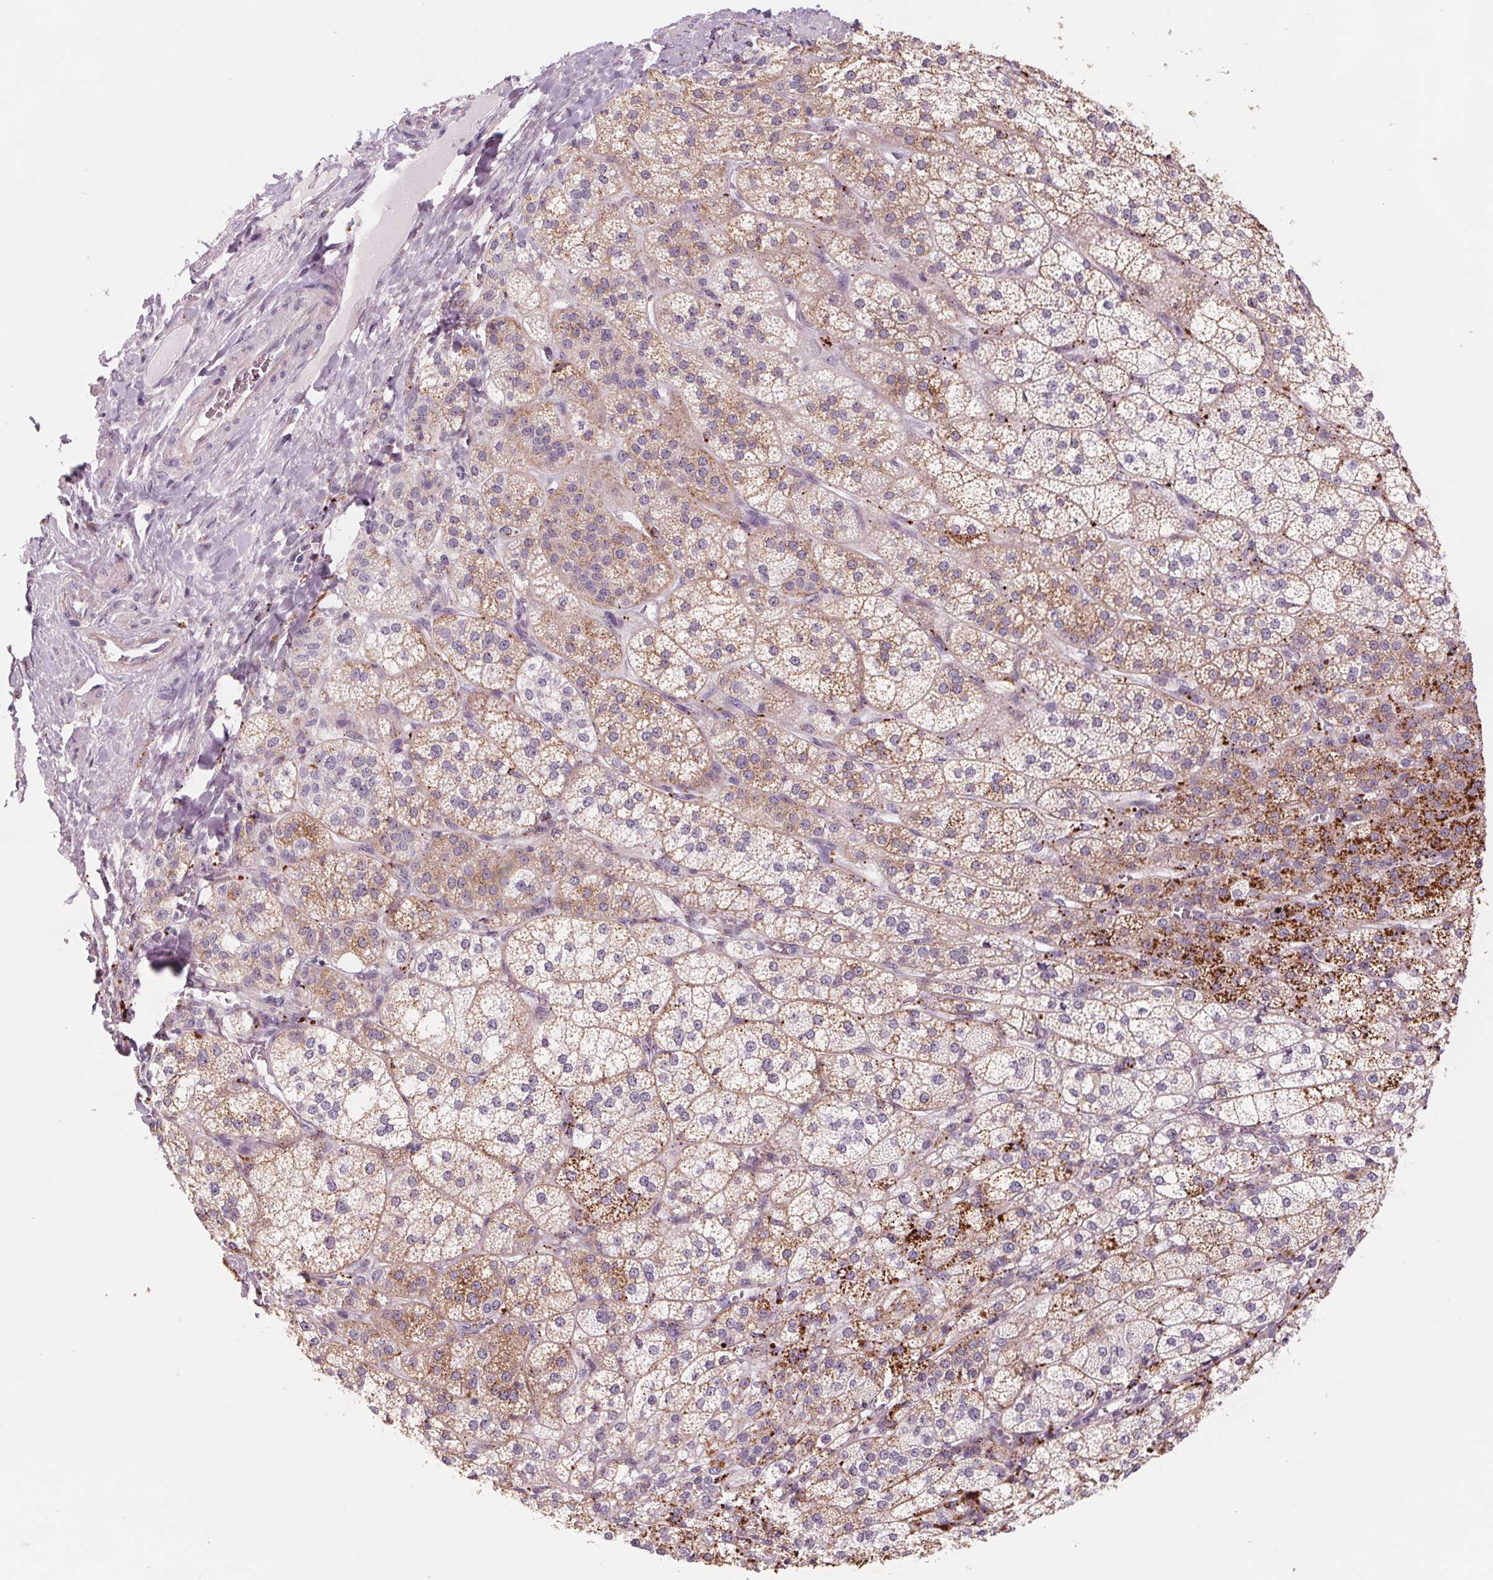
{"staining": {"intensity": "moderate", "quantity": "25%-75%", "location": "cytoplasmic/membranous"}, "tissue": "adrenal gland", "cell_type": "Glandular cells", "image_type": "normal", "snomed": [{"axis": "morphology", "description": "Normal tissue, NOS"}, {"axis": "topography", "description": "Adrenal gland"}], "caption": "An immunohistochemistry (IHC) image of unremarkable tissue is shown. Protein staining in brown shows moderate cytoplasmic/membranous positivity in adrenal gland within glandular cells. The staining is performed using DAB (3,3'-diaminobenzidine) brown chromogen to label protein expression. The nuclei are counter-stained blue using hematoxylin.", "gene": "SAMD5", "patient": {"sex": "female", "age": 60}}